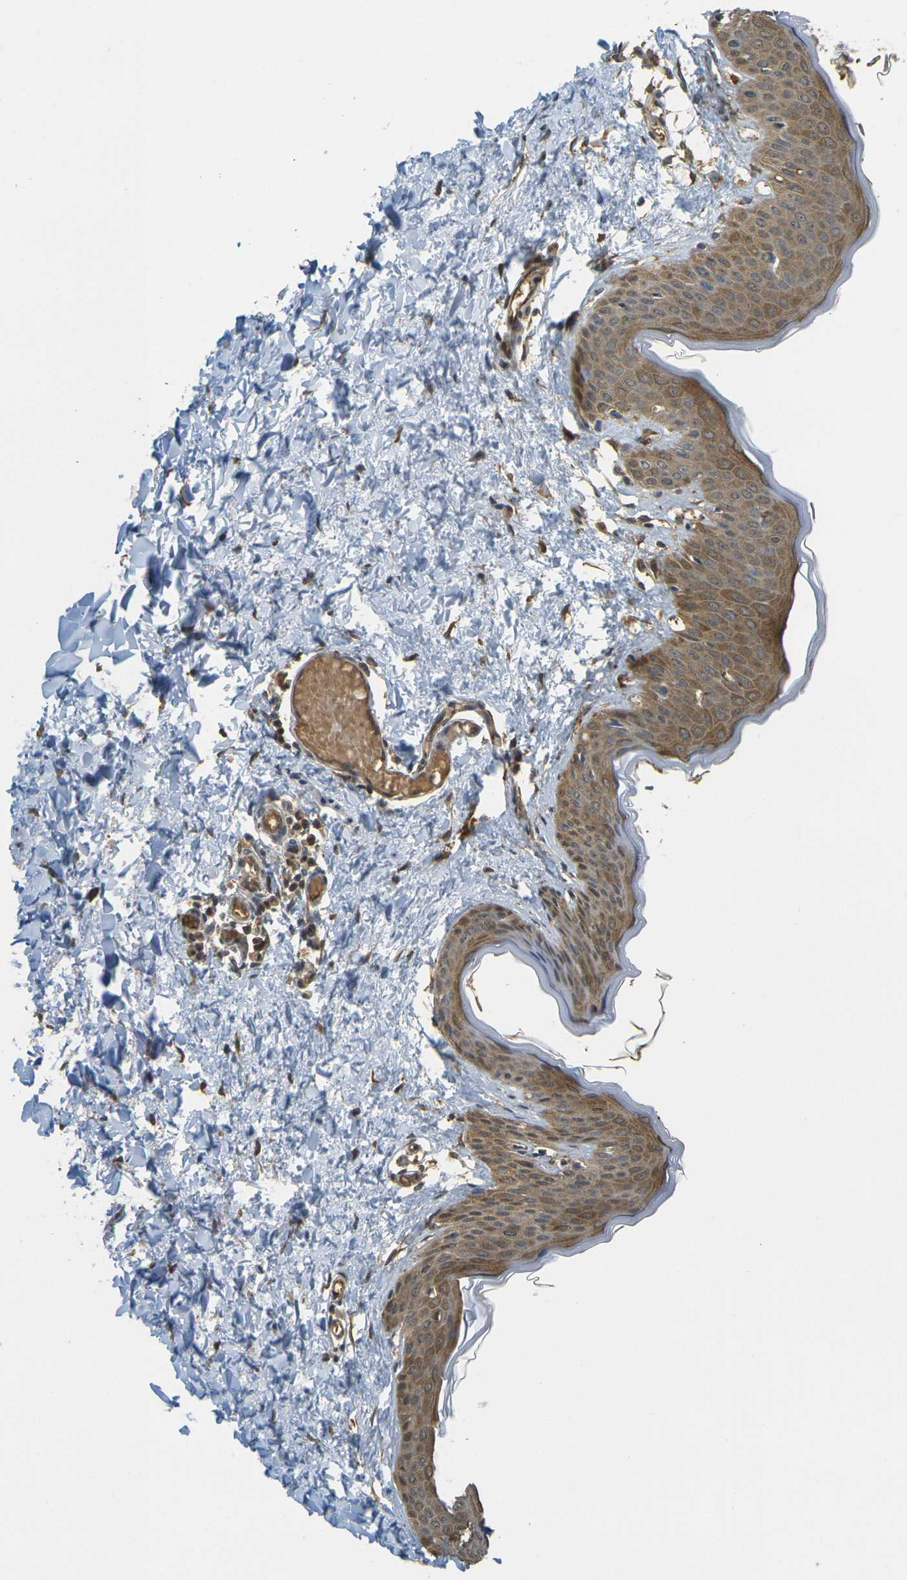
{"staining": {"intensity": "moderate", "quantity": ">75%", "location": "cytoplasmic/membranous"}, "tissue": "skin", "cell_type": "Fibroblasts", "image_type": "normal", "snomed": [{"axis": "morphology", "description": "Normal tissue, NOS"}, {"axis": "topography", "description": "Skin"}], "caption": "Moderate cytoplasmic/membranous expression is seen in about >75% of fibroblasts in unremarkable skin.", "gene": "CAST", "patient": {"sex": "female", "age": 17}}